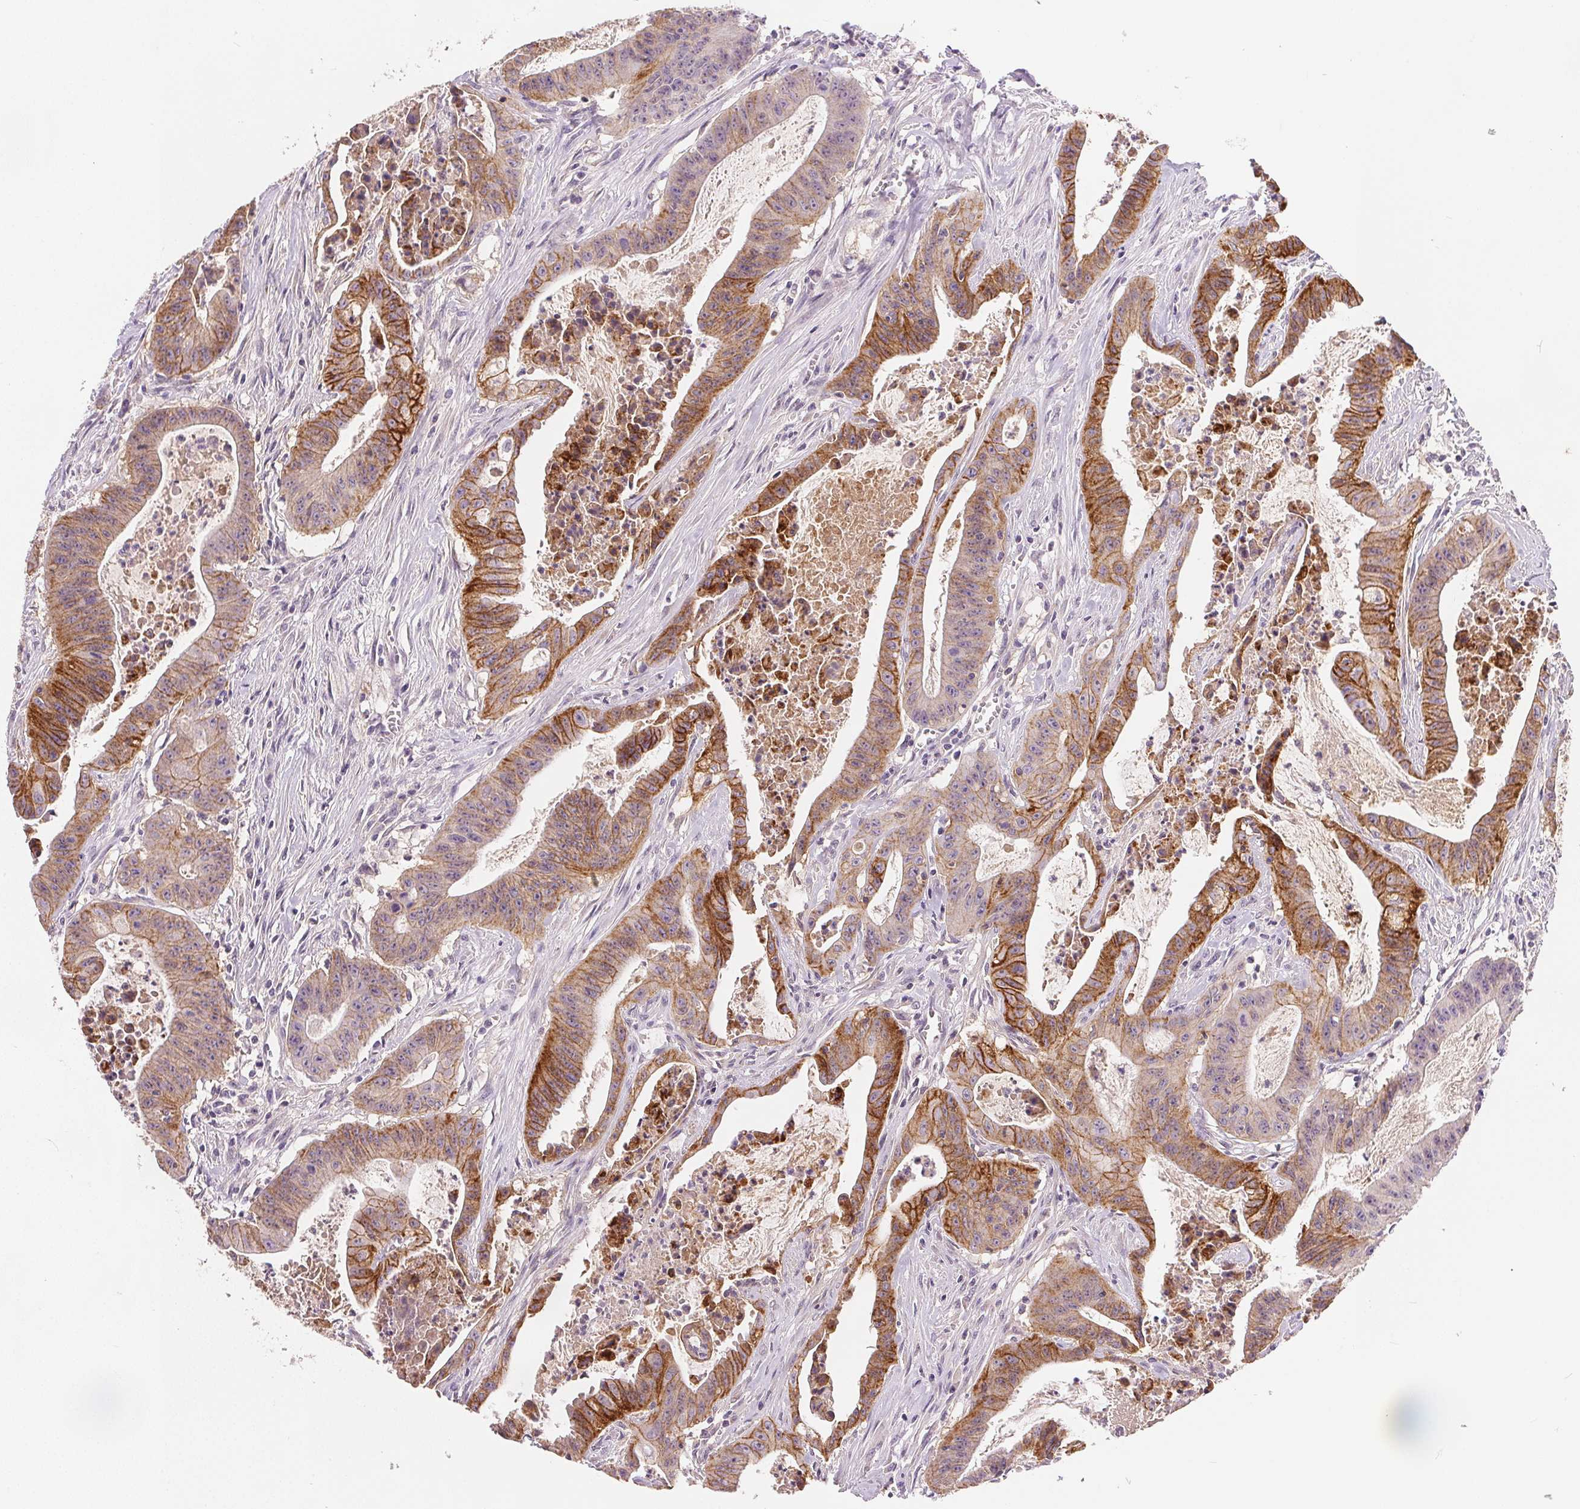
{"staining": {"intensity": "moderate", "quantity": "25%-75%", "location": "cytoplasmic/membranous"}, "tissue": "colorectal cancer", "cell_type": "Tumor cells", "image_type": "cancer", "snomed": [{"axis": "morphology", "description": "Adenocarcinoma, NOS"}, {"axis": "topography", "description": "Colon"}], "caption": "This histopathology image exhibits adenocarcinoma (colorectal) stained with IHC to label a protein in brown. The cytoplasmic/membranous of tumor cells show moderate positivity for the protein. Nuclei are counter-stained blue.", "gene": "CA12", "patient": {"sex": "male", "age": 33}}